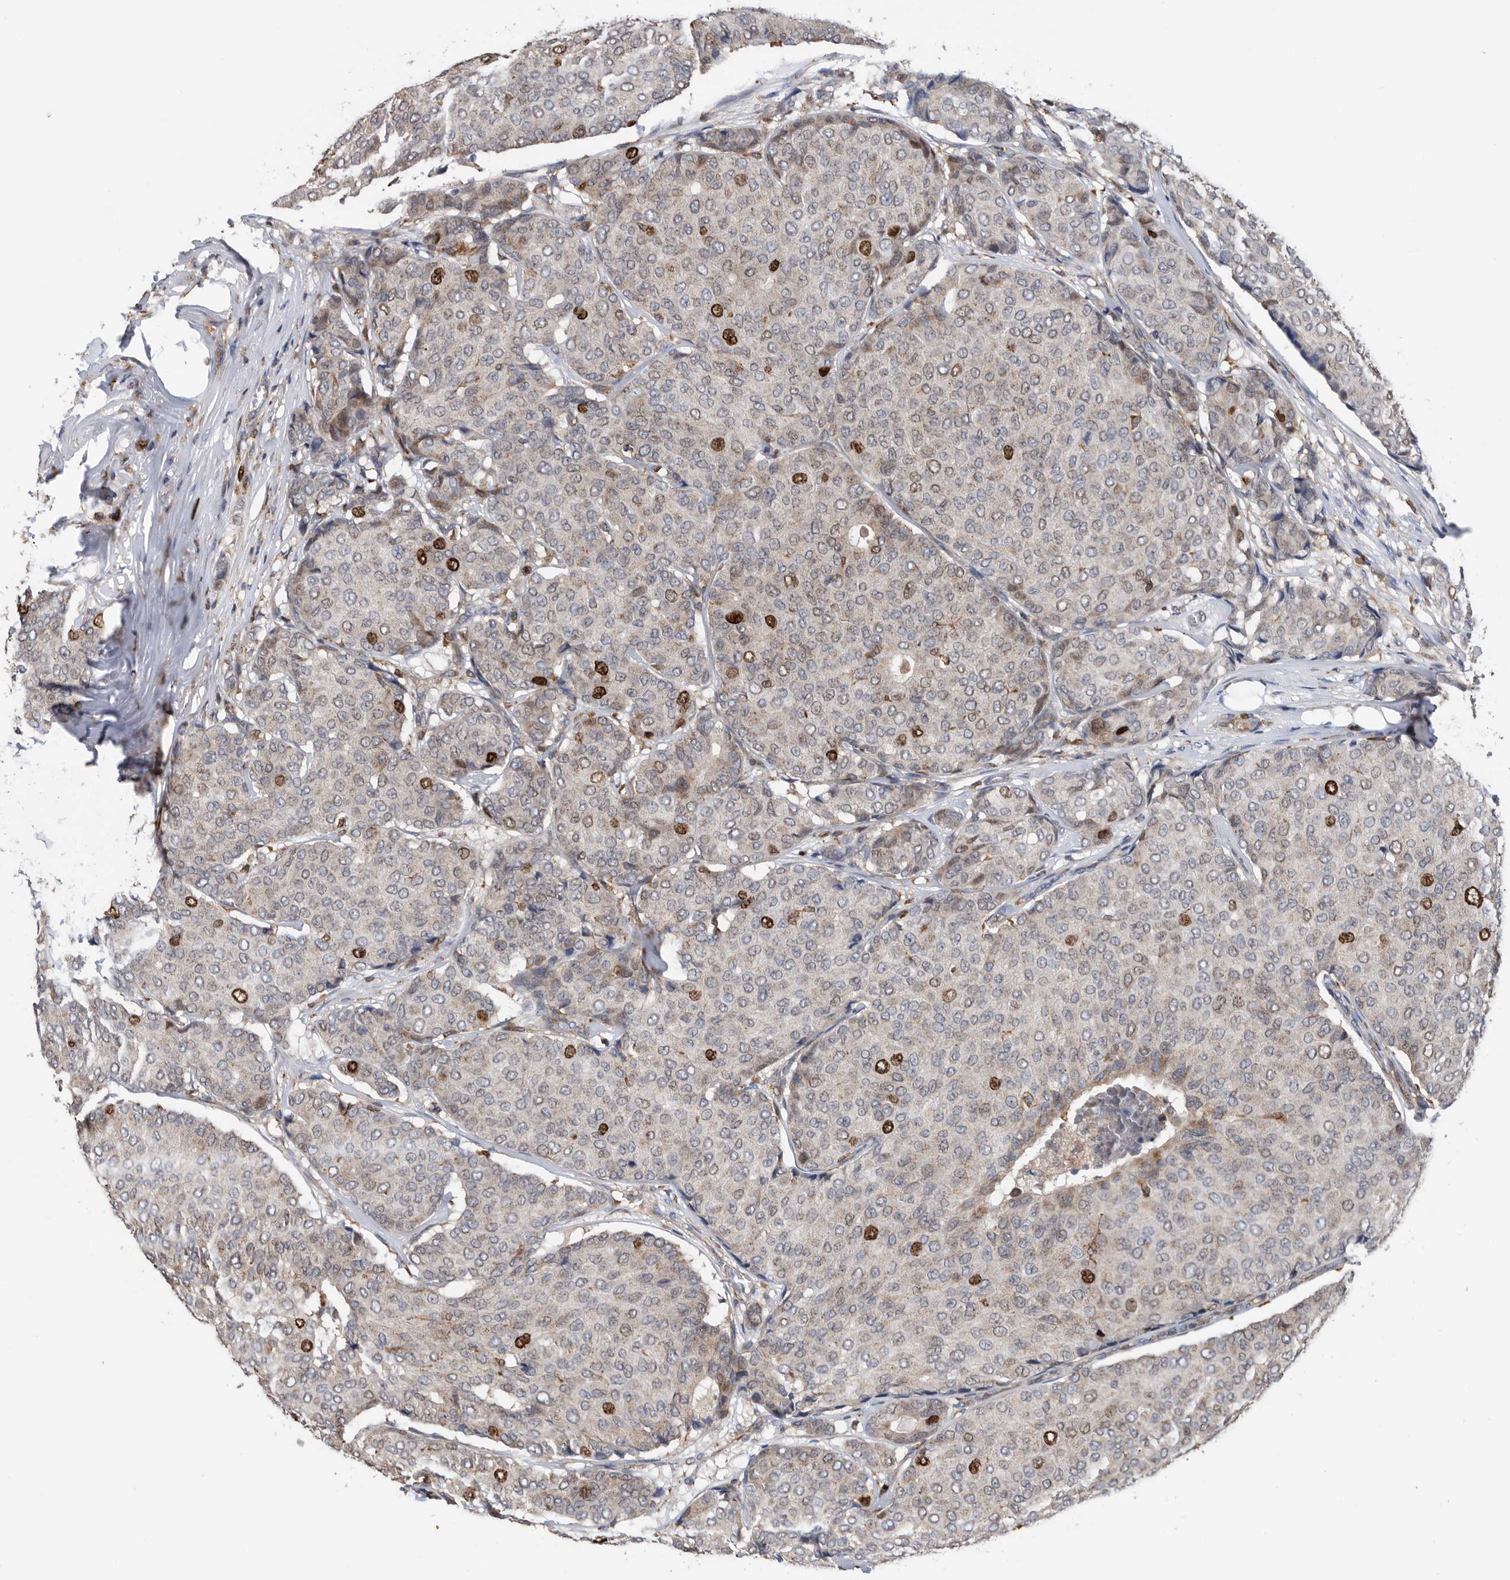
{"staining": {"intensity": "strong", "quantity": "<25%", "location": "nuclear"}, "tissue": "breast cancer", "cell_type": "Tumor cells", "image_type": "cancer", "snomed": [{"axis": "morphology", "description": "Duct carcinoma"}, {"axis": "topography", "description": "Breast"}], "caption": "IHC of human breast cancer (infiltrating ductal carcinoma) exhibits medium levels of strong nuclear expression in approximately <25% of tumor cells.", "gene": "ATAD2", "patient": {"sex": "female", "age": 75}}